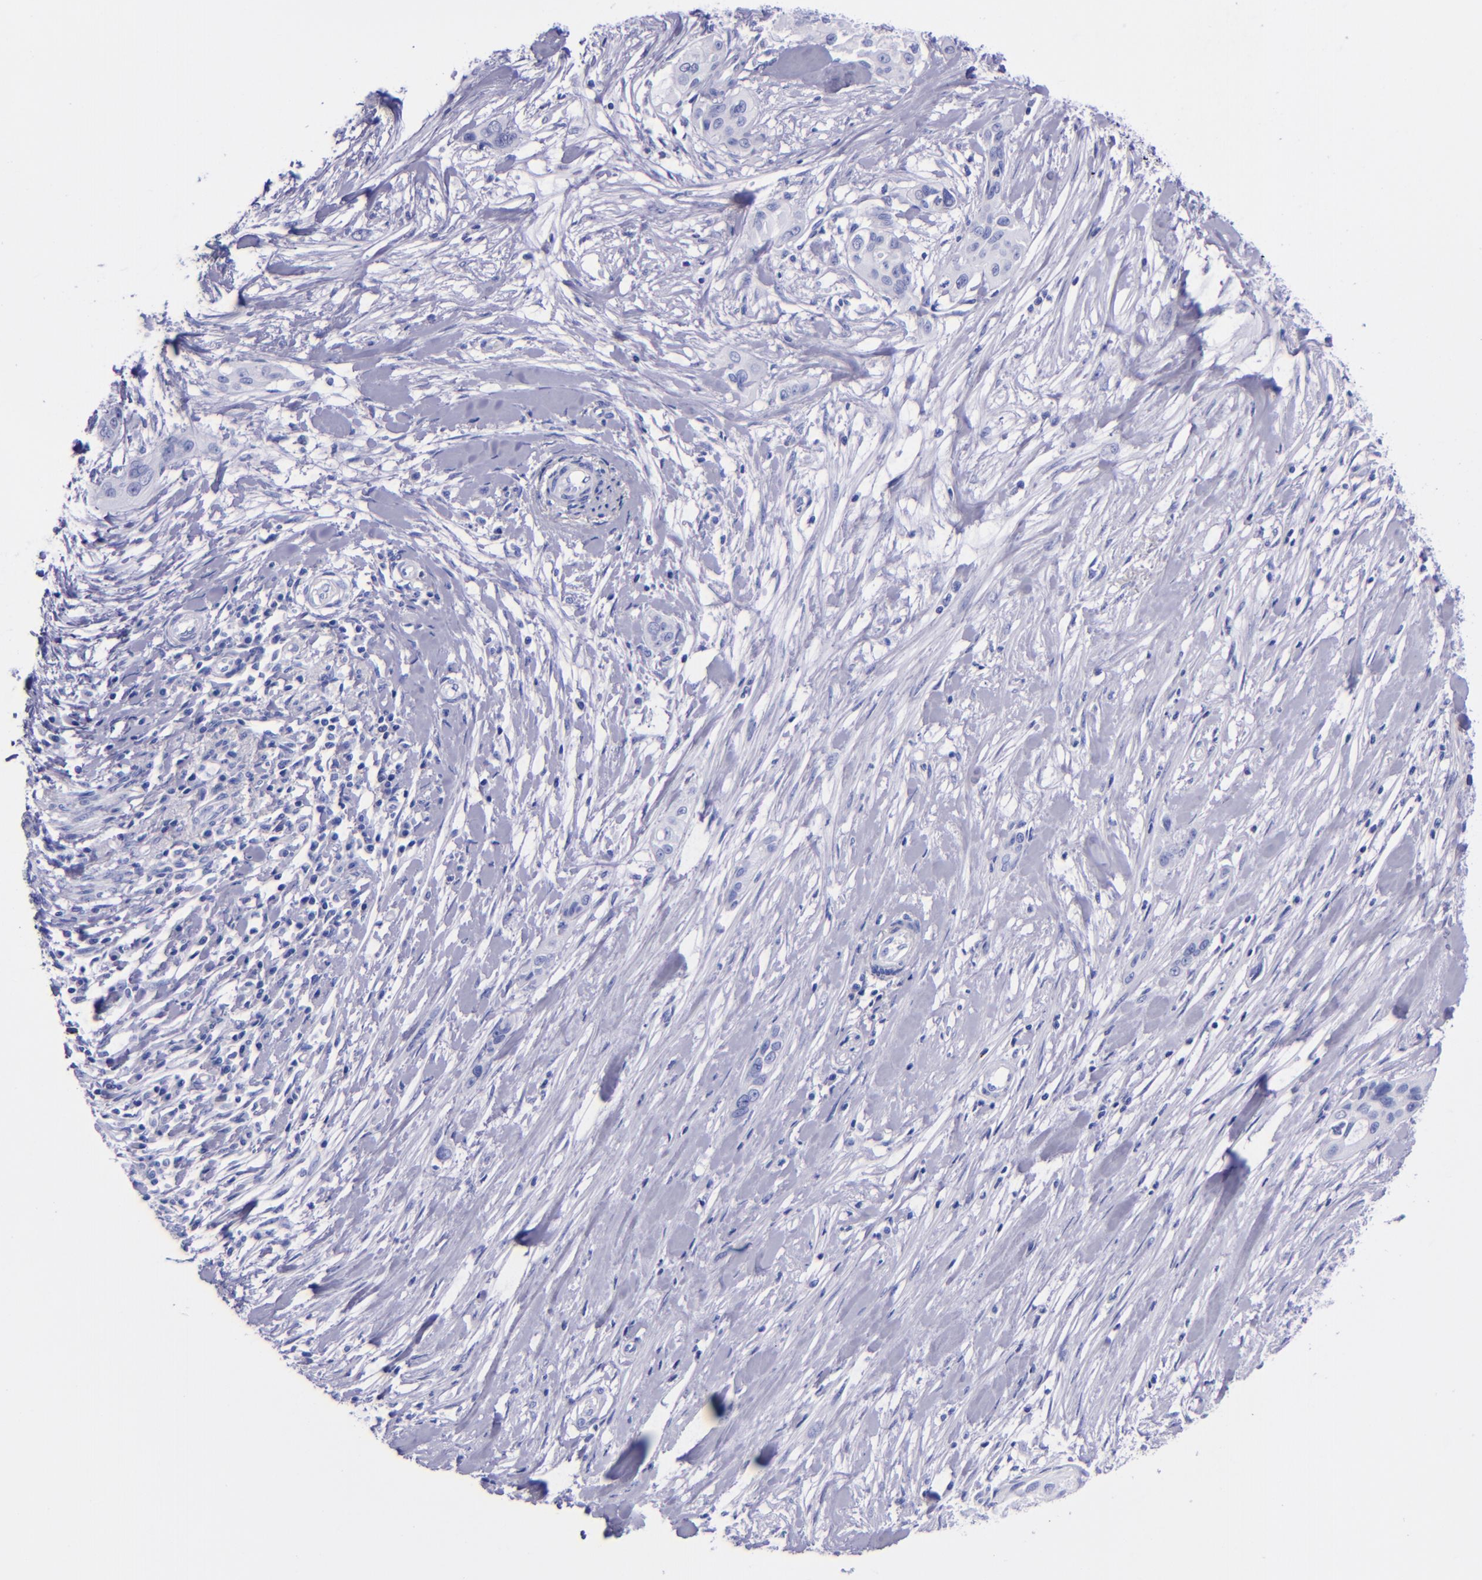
{"staining": {"intensity": "negative", "quantity": "none", "location": "none"}, "tissue": "pancreatic cancer", "cell_type": "Tumor cells", "image_type": "cancer", "snomed": [{"axis": "morphology", "description": "Adenocarcinoma, NOS"}, {"axis": "topography", "description": "Pancreas"}], "caption": "High magnification brightfield microscopy of adenocarcinoma (pancreatic) stained with DAB (3,3'-diaminobenzidine) (brown) and counterstained with hematoxylin (blue): tumor cells show no significant positivity.", "gene": "LAG3", "patient": {"sex": "female", "age": 60}}